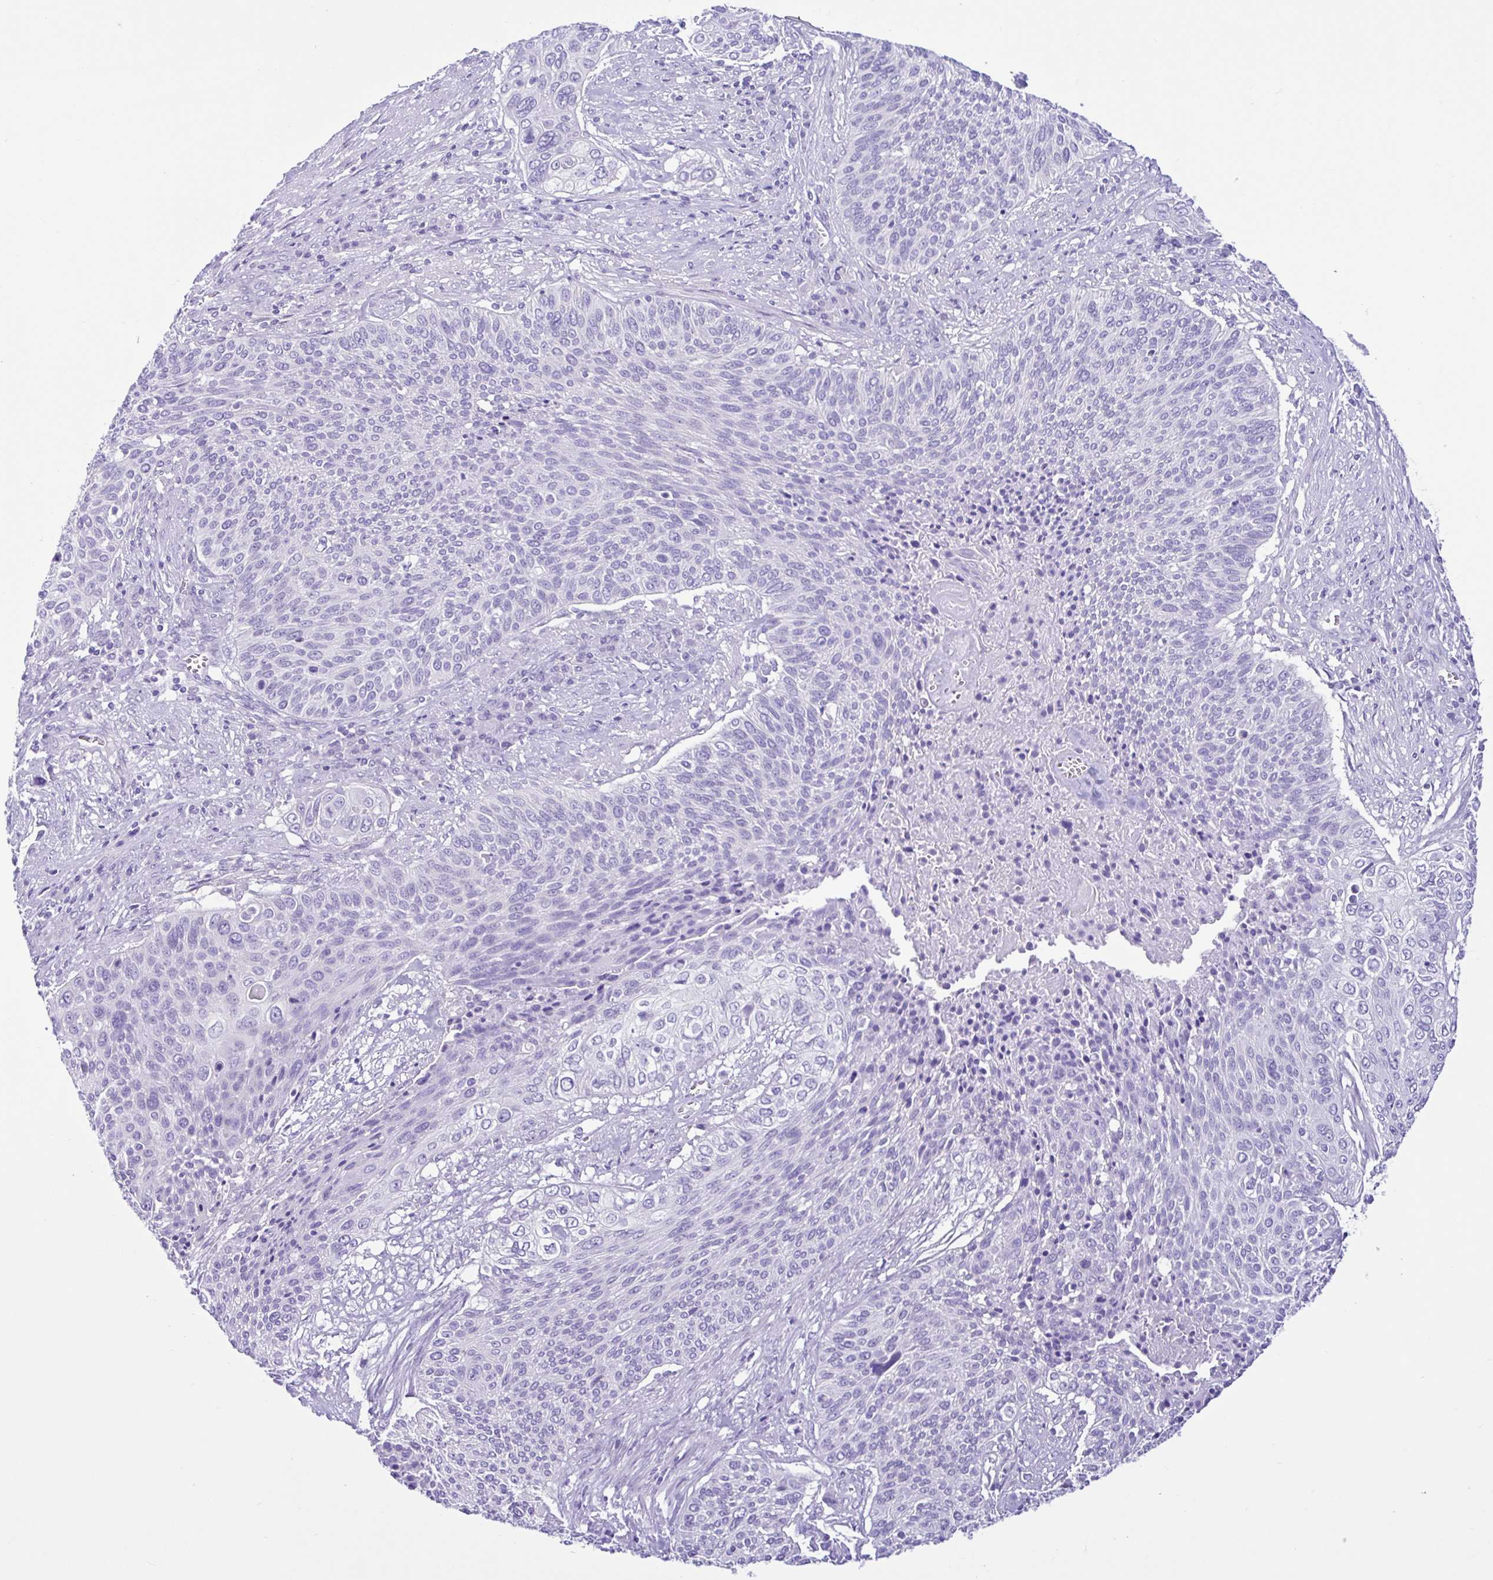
{"staining": {"intensity": "negative", "quantity": "none", "location": "none"}, "tissue": "cervical cancer", "cell_type": "Tumor cells", "image_type": "cancer", "snomed": [{"axis": "morphology", "description": "Squamous cell carcinoma, NOS"}, {"axis": "topography", "description": "Cervix"}], "caption": "This is a histopathology image of immunohistochemistry (IHC) staining of cervical cancer, which shows no positivity in tumor cells.", "gene": "CYP19A1", "patient": {"sex": "female", "age": 31}}